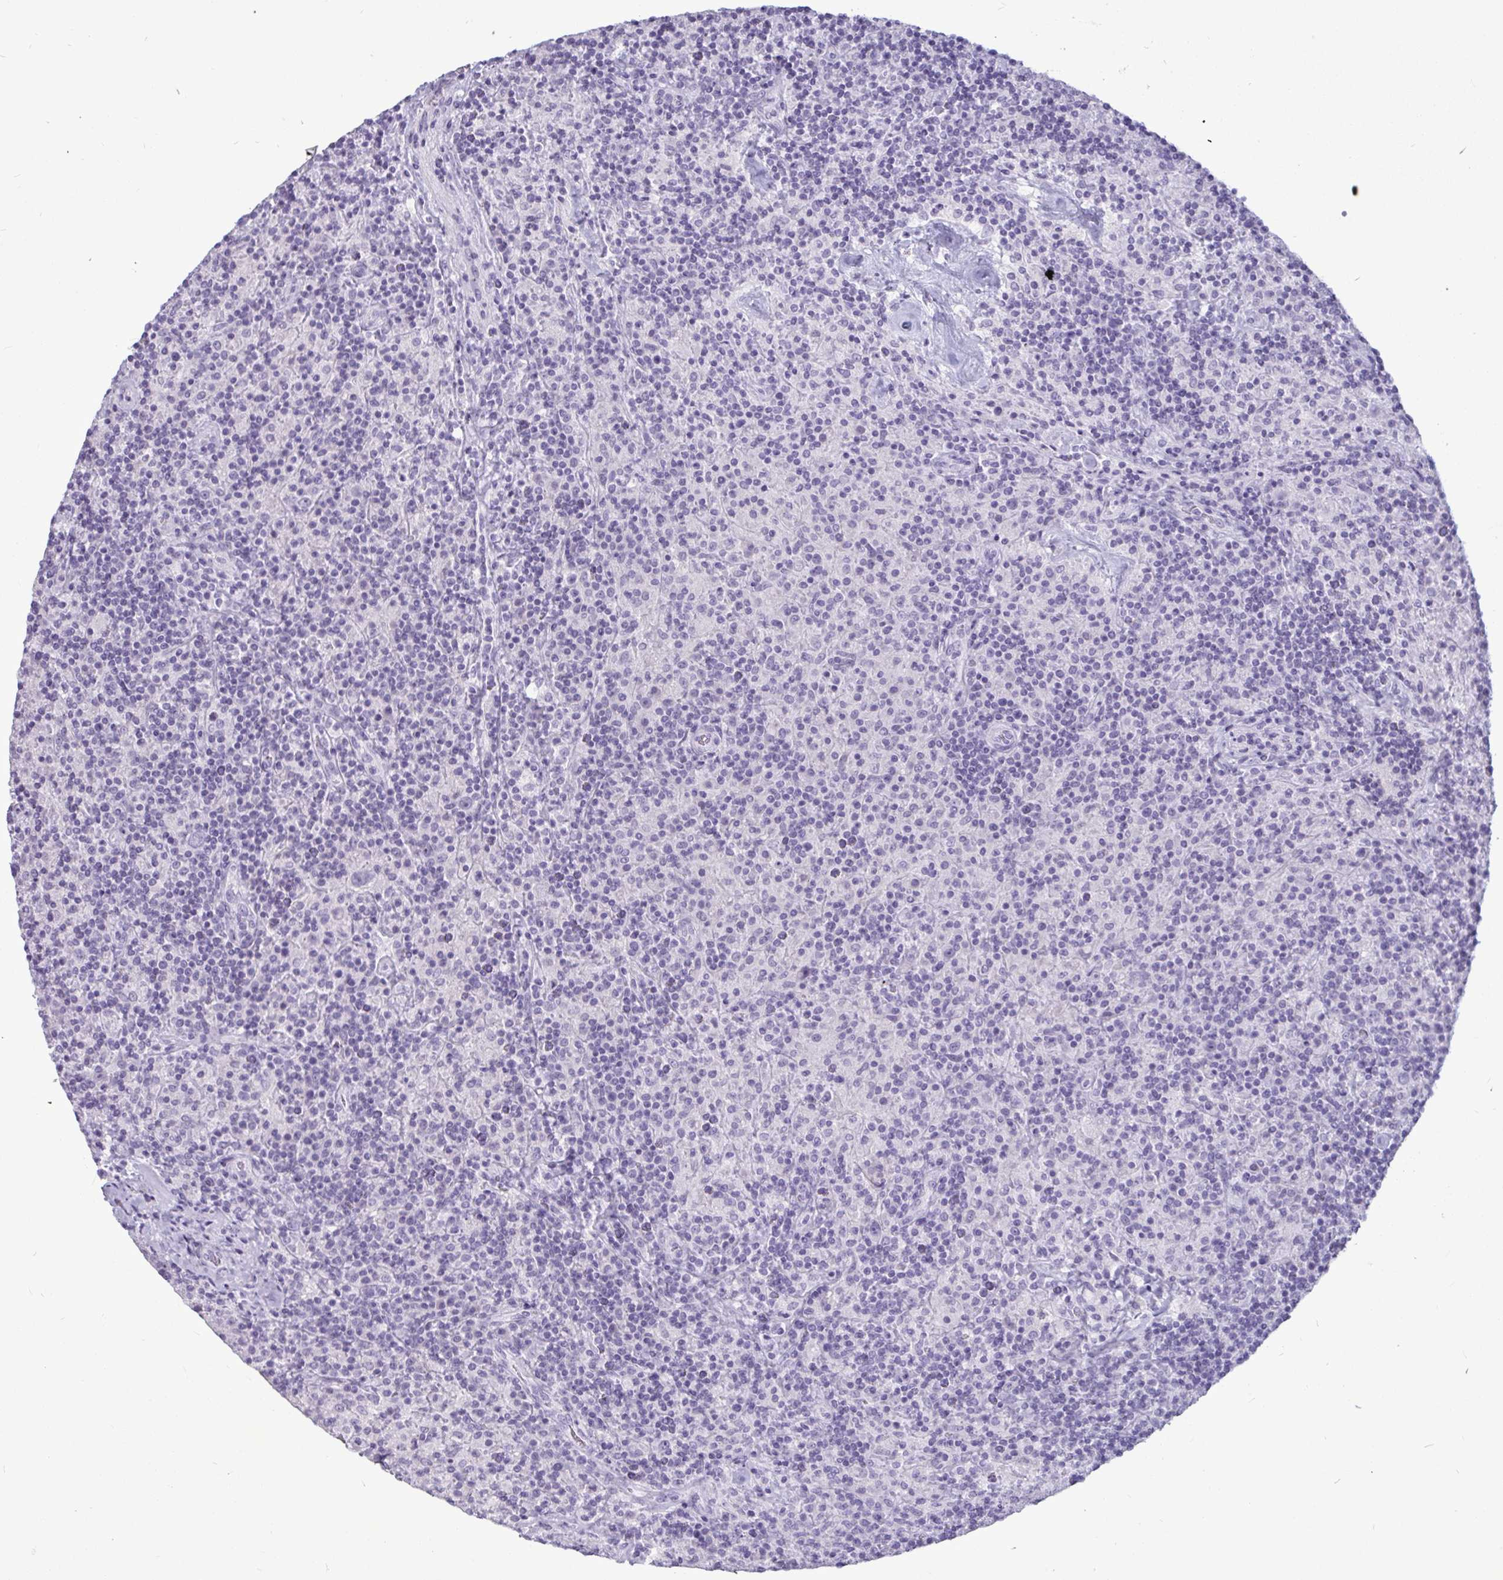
{"staining": {"intensity": "negative", "quantity": "none", "location": "none"}, "tissue": "lymphoma", "cell_type": "Tumor cells", "image_type": "cancer", "snomed": [{"axis": "morphology", "description": "Hodgkin's disease, NOS"}, {"axis": "topography", "description": "Lymph node"}], "caption": "Tumor cells are negative for protein expression in human lymphoma. (DAB (3,3'-diaminobenzidine) immunohistochemistry, high magnification).", "gene": "BBS10", "patient": {"sex": "male", "age": 70}}